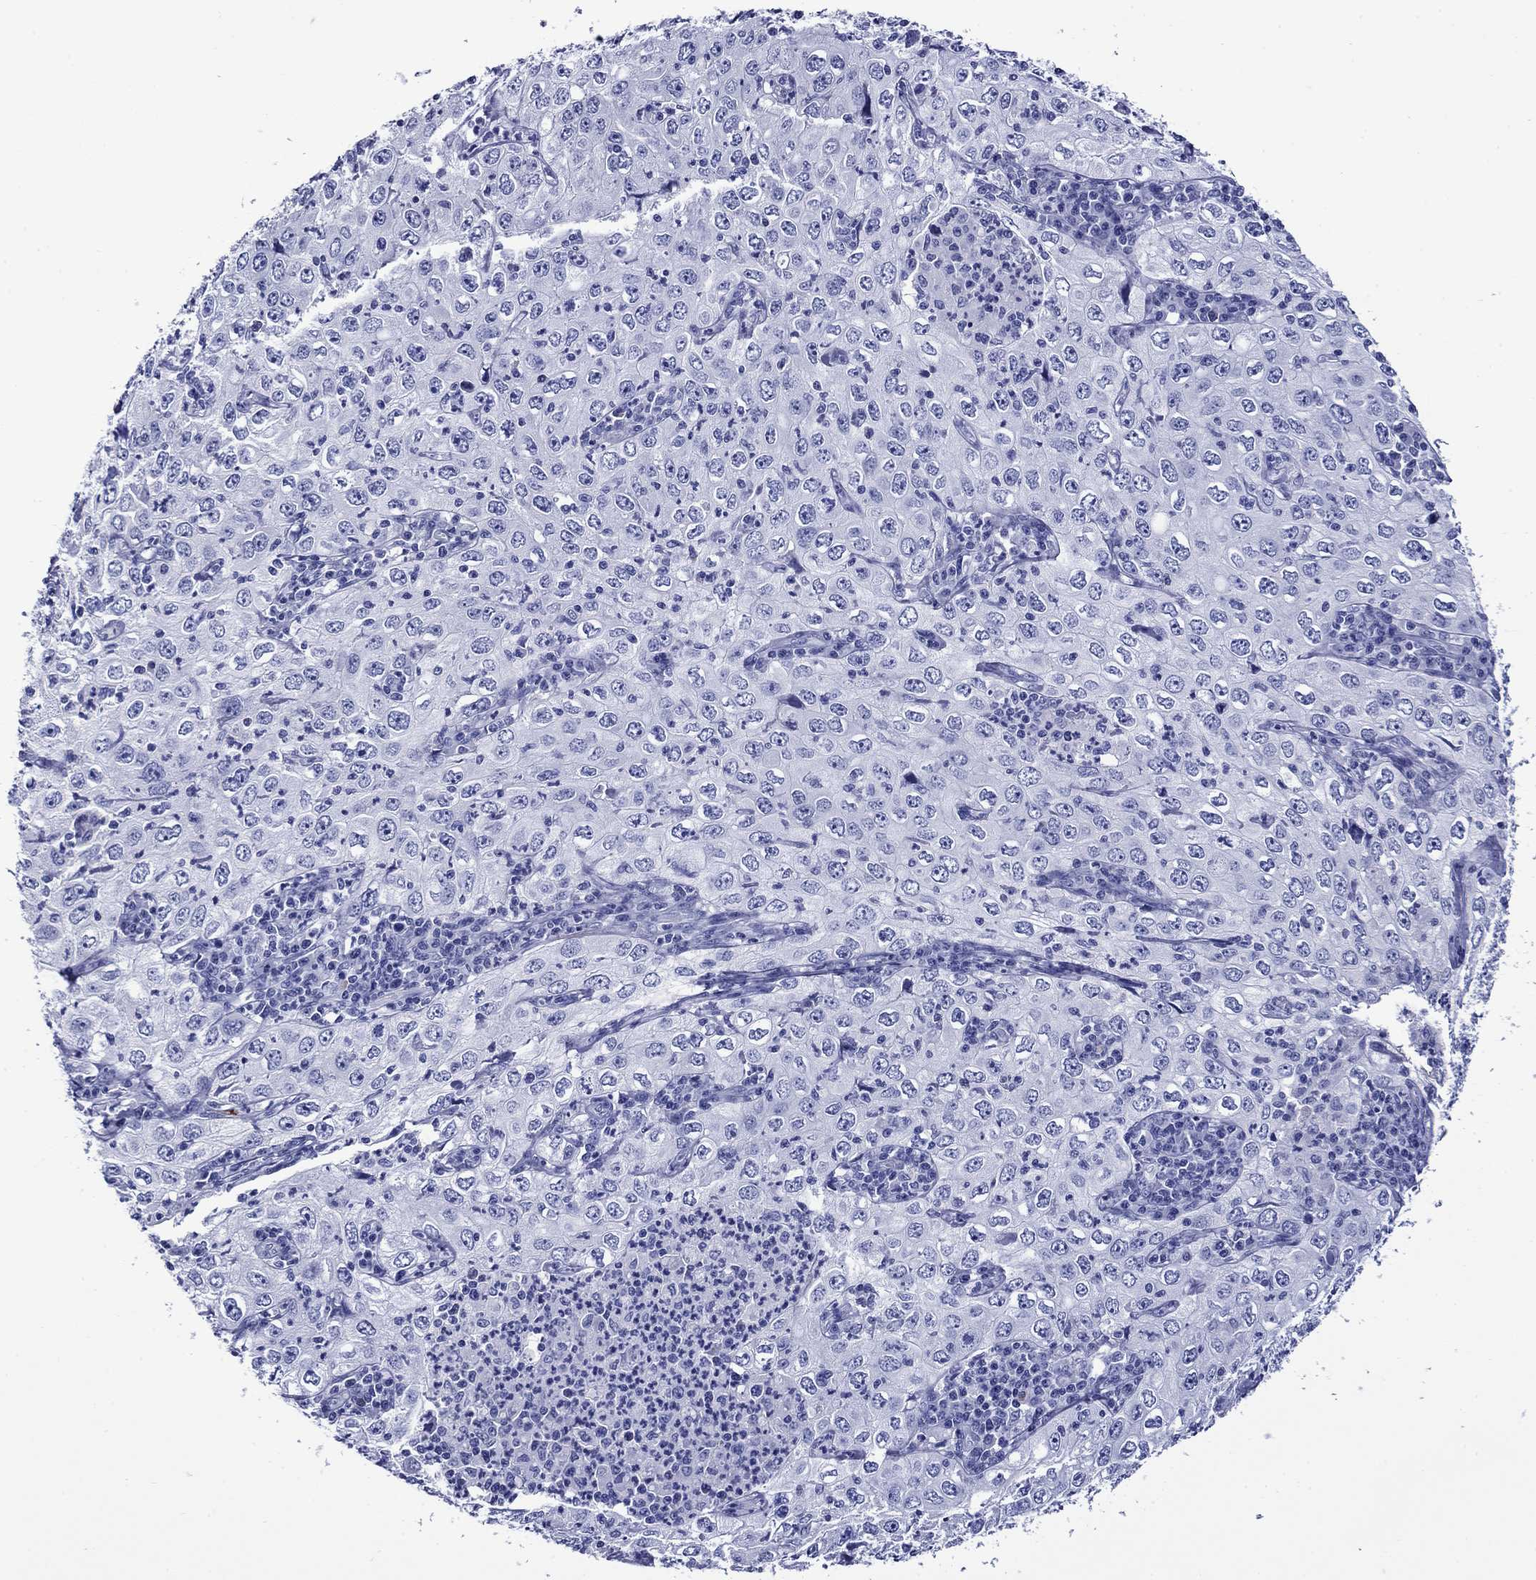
{"staining": {"intensity": "negative", "quantity": "none", "location": "none"}, "tissue": "cervical cancer", "cell_type": "Tumor cells", "image_type": "cancer", "snomed": [{"axis": "morphology", "description": "Squamous cell carcinoma, NOS"}, {"axis": "topography", "description": "Cervix"}], "caption": "Tumor cells are negative for protein expression in human cervical squamous cell carcinoma.", "gene": "ROM1", "patient": {"sex": "female", "age": 24}}